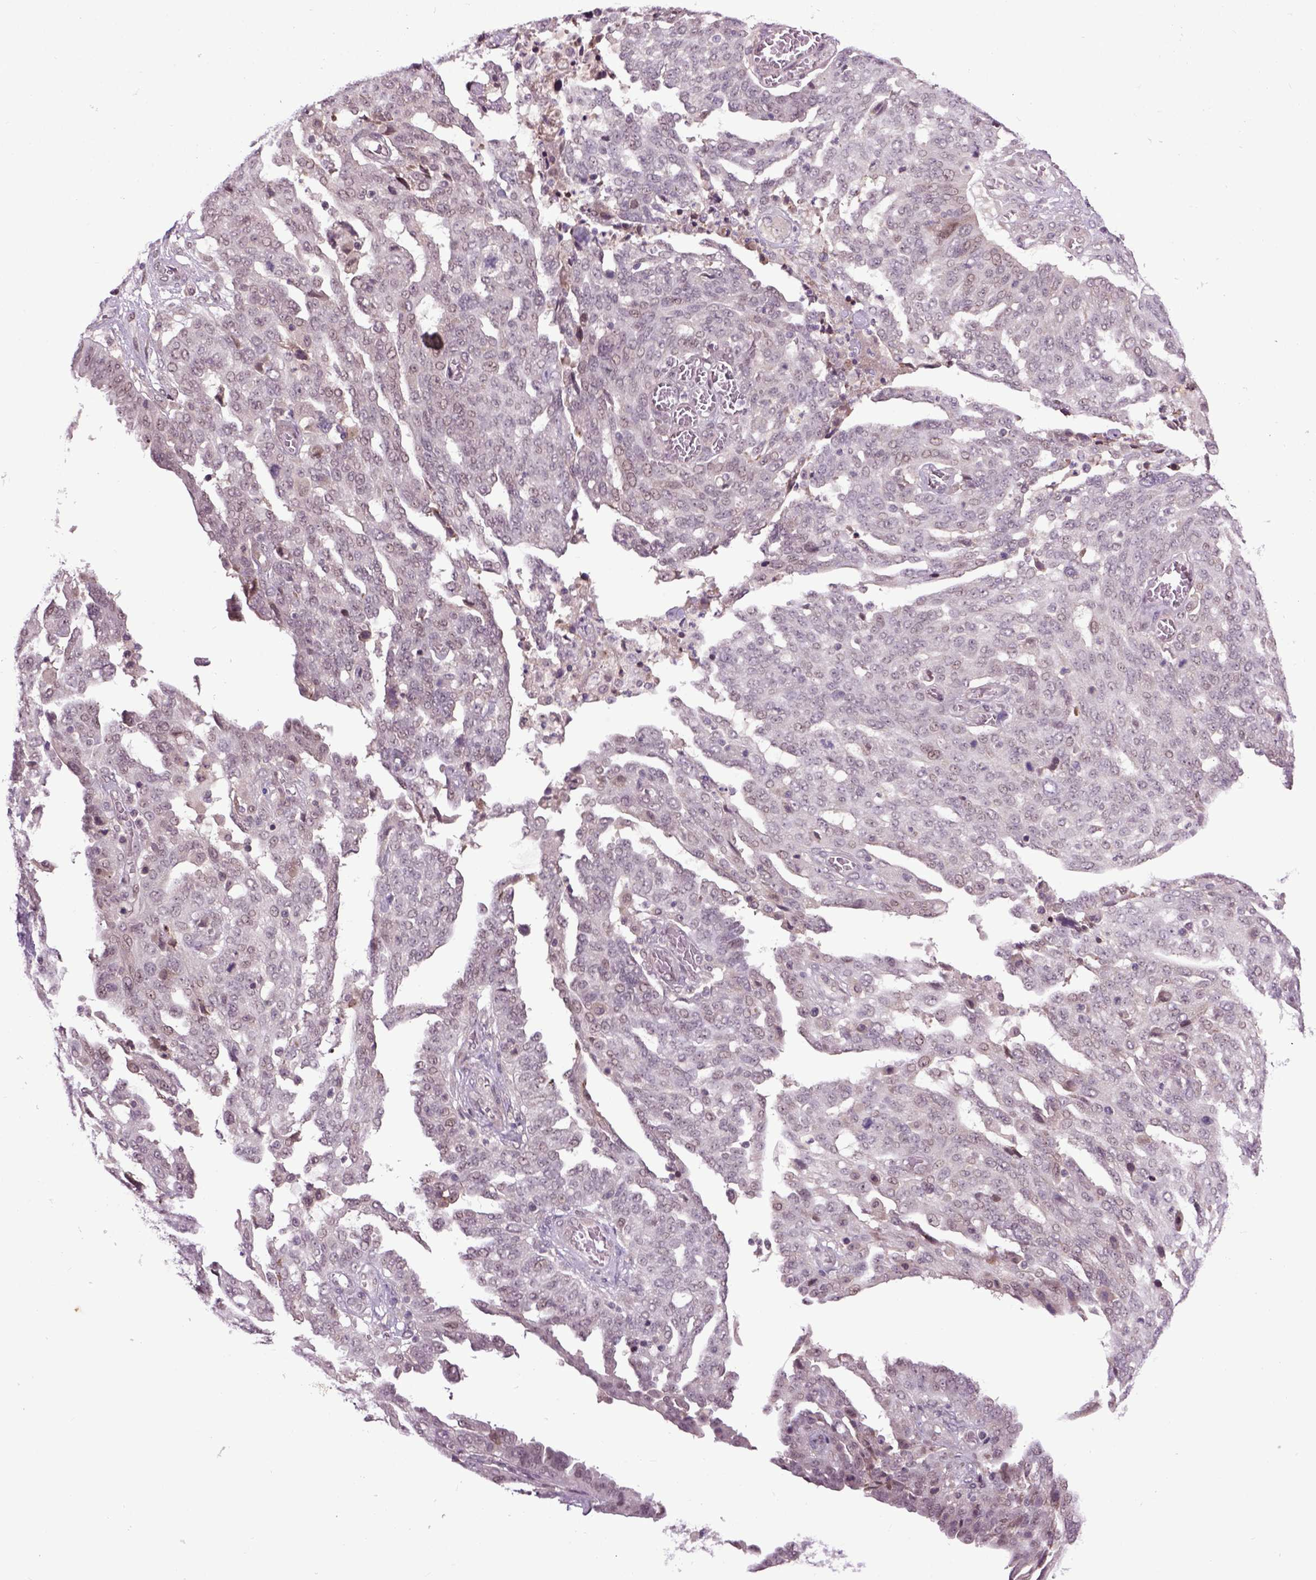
{"staining": {"intensity": "negative", "quantity": "none", "location": "none"}, "tissue": "ovarian cancer", "cell_type": "Tumor cells", "image_type": "cancer", "snomed": [{"axis": "morphology", "description": "Cystadenocarcinoma, serous, NOS"}, {"axis": "topography", "description": "Ovary"}], "caption": "DAB (3,3'-diaminobenzidine) immunohistochemical staining of ovarian cancer (serous cystadenocarcinoma) reveals no significant positivity in tumor cells. (DAB (3,3'-diaminobenzidine) immunohistochemistry, high magnification).", "gene": "RAB43", "patient": {"sex": "female", "age": 67}}